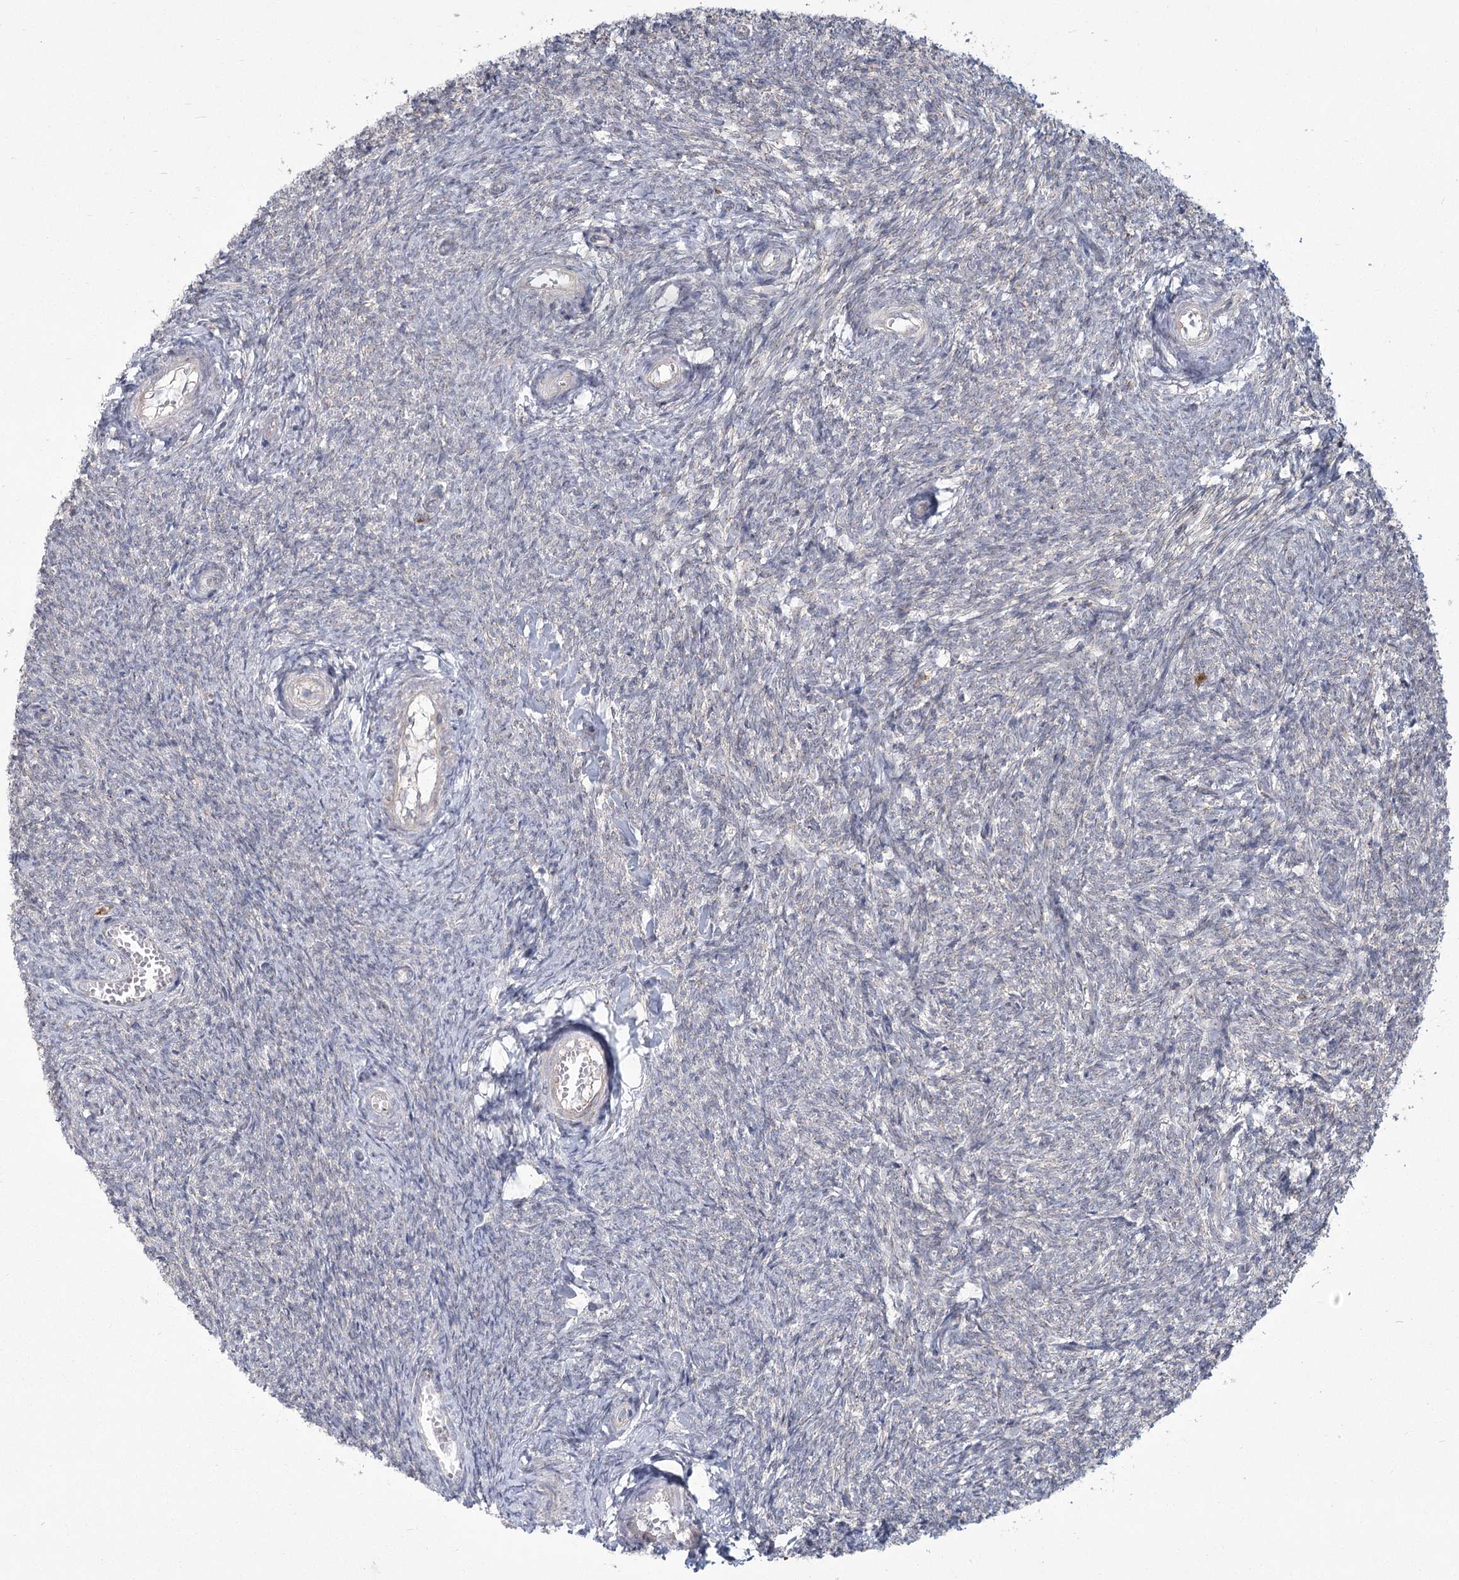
{"staining": {"intensity": "weak", "quantity": ">75%", "location": "cytoplasmic/membranous"}, "tissue": "ovary", "cell_type": "Follicle cells", "image_type": "normal", "snomed": [{"axis": "morphology", "description": "Normal tissue, NOS"}, {"axis": "topography", "description": "Ovary"}], "caption": "Immunohistochemical staining of normal ovary exhibits weak cytoplasmic/membranous protein staining in about >75% of follicle cells.", "gene": "CNTLN", "patient": {"sex": "female", "age": 44}}